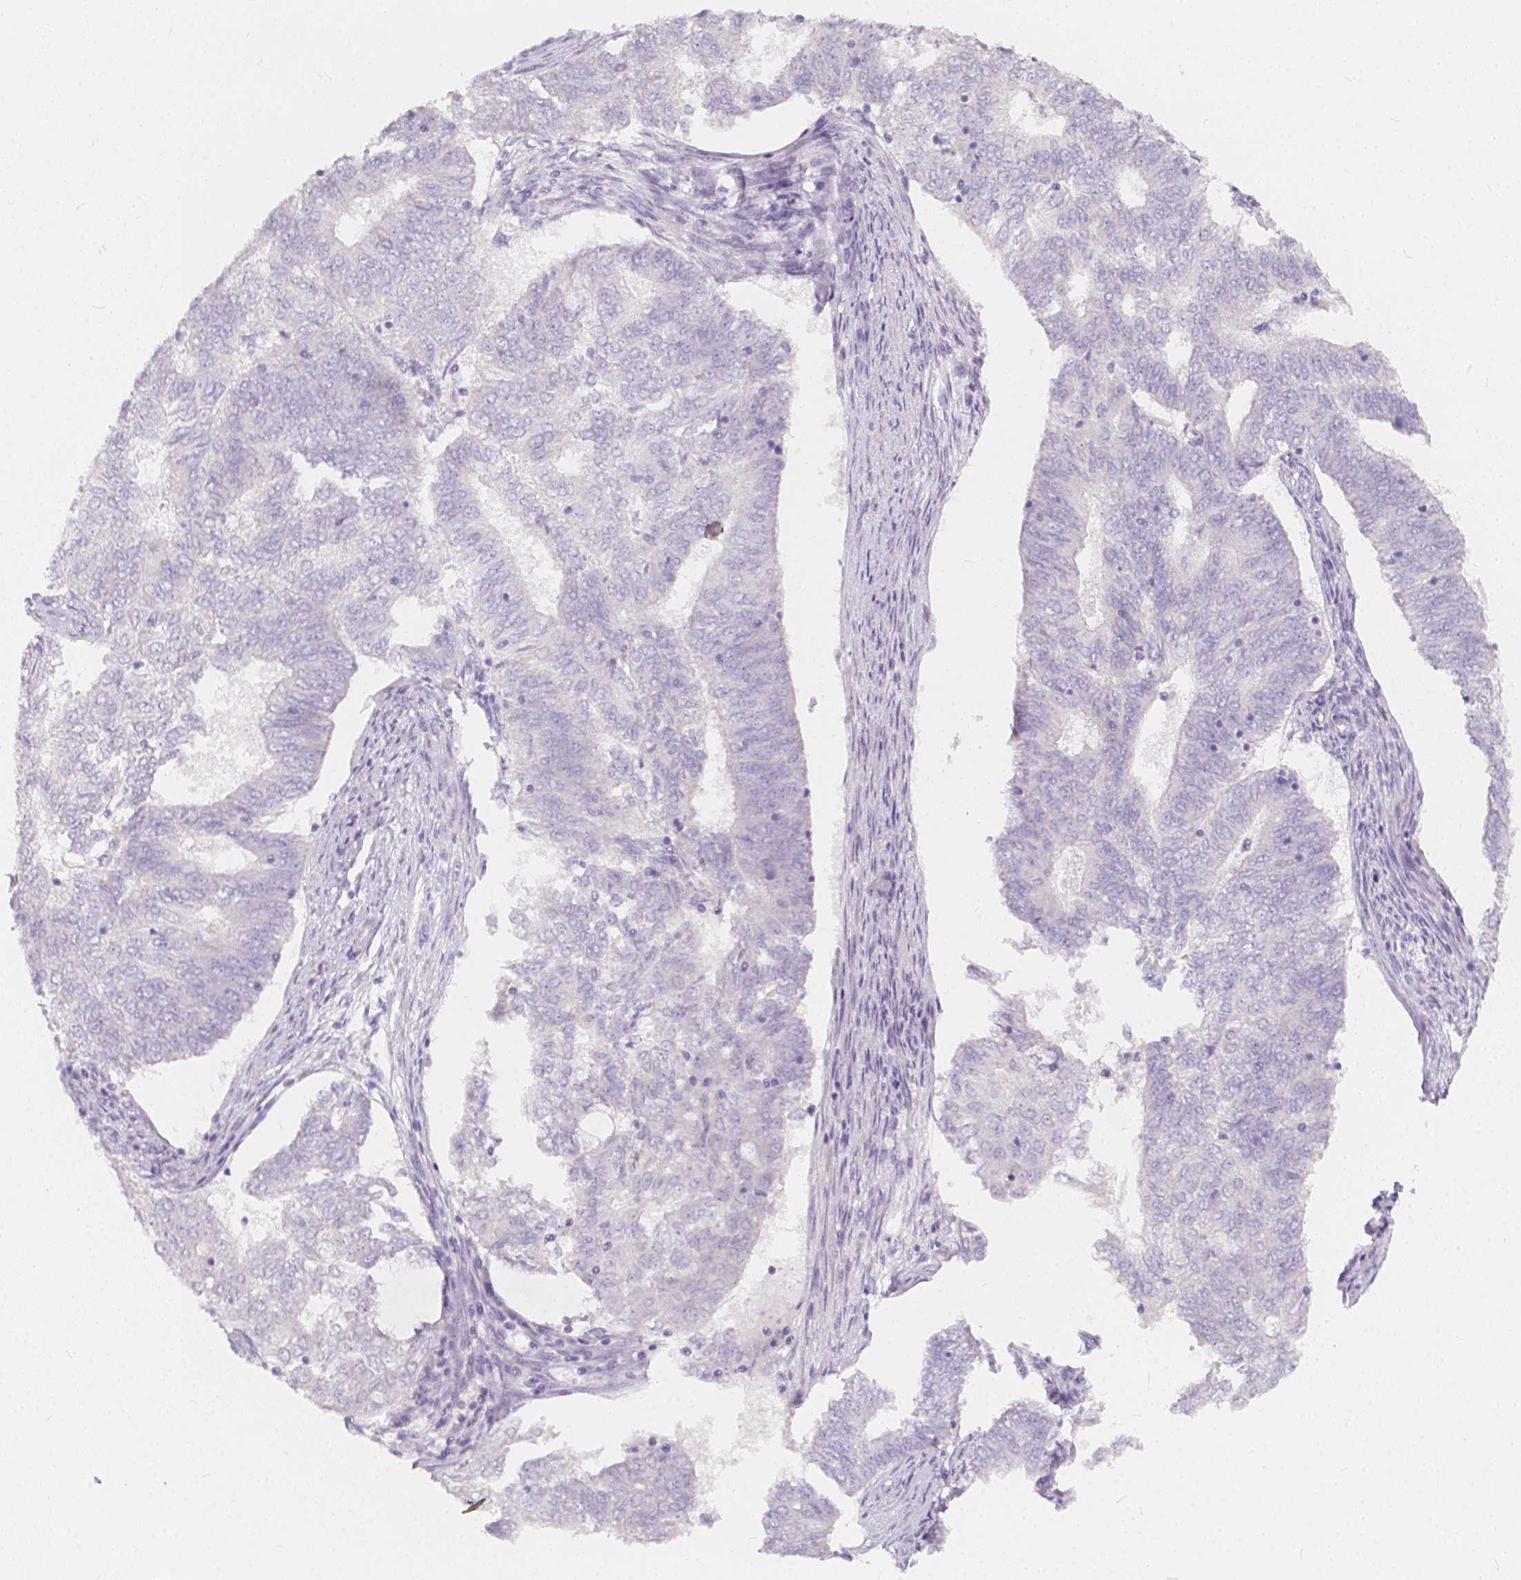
{"staining": {"intensity": "negative", "quantity": "none", "location": "none"}, "tissue": "endometrial cancer", "cell_type": "Tumor cells", "image_type": "cancer", "snomed": [{"axis": "morphology", "description": "Adenocarcinoma, NOS"}, {"axis": "topography", "description": "Endometrium"}], "caption": "Immunohistochemistry (IHC) of human adenocarcinoma (endometrial) shows no expression in tumor cells.", "gene": "RBFOX1", "patient": {"sex": "female", "age": 62}}